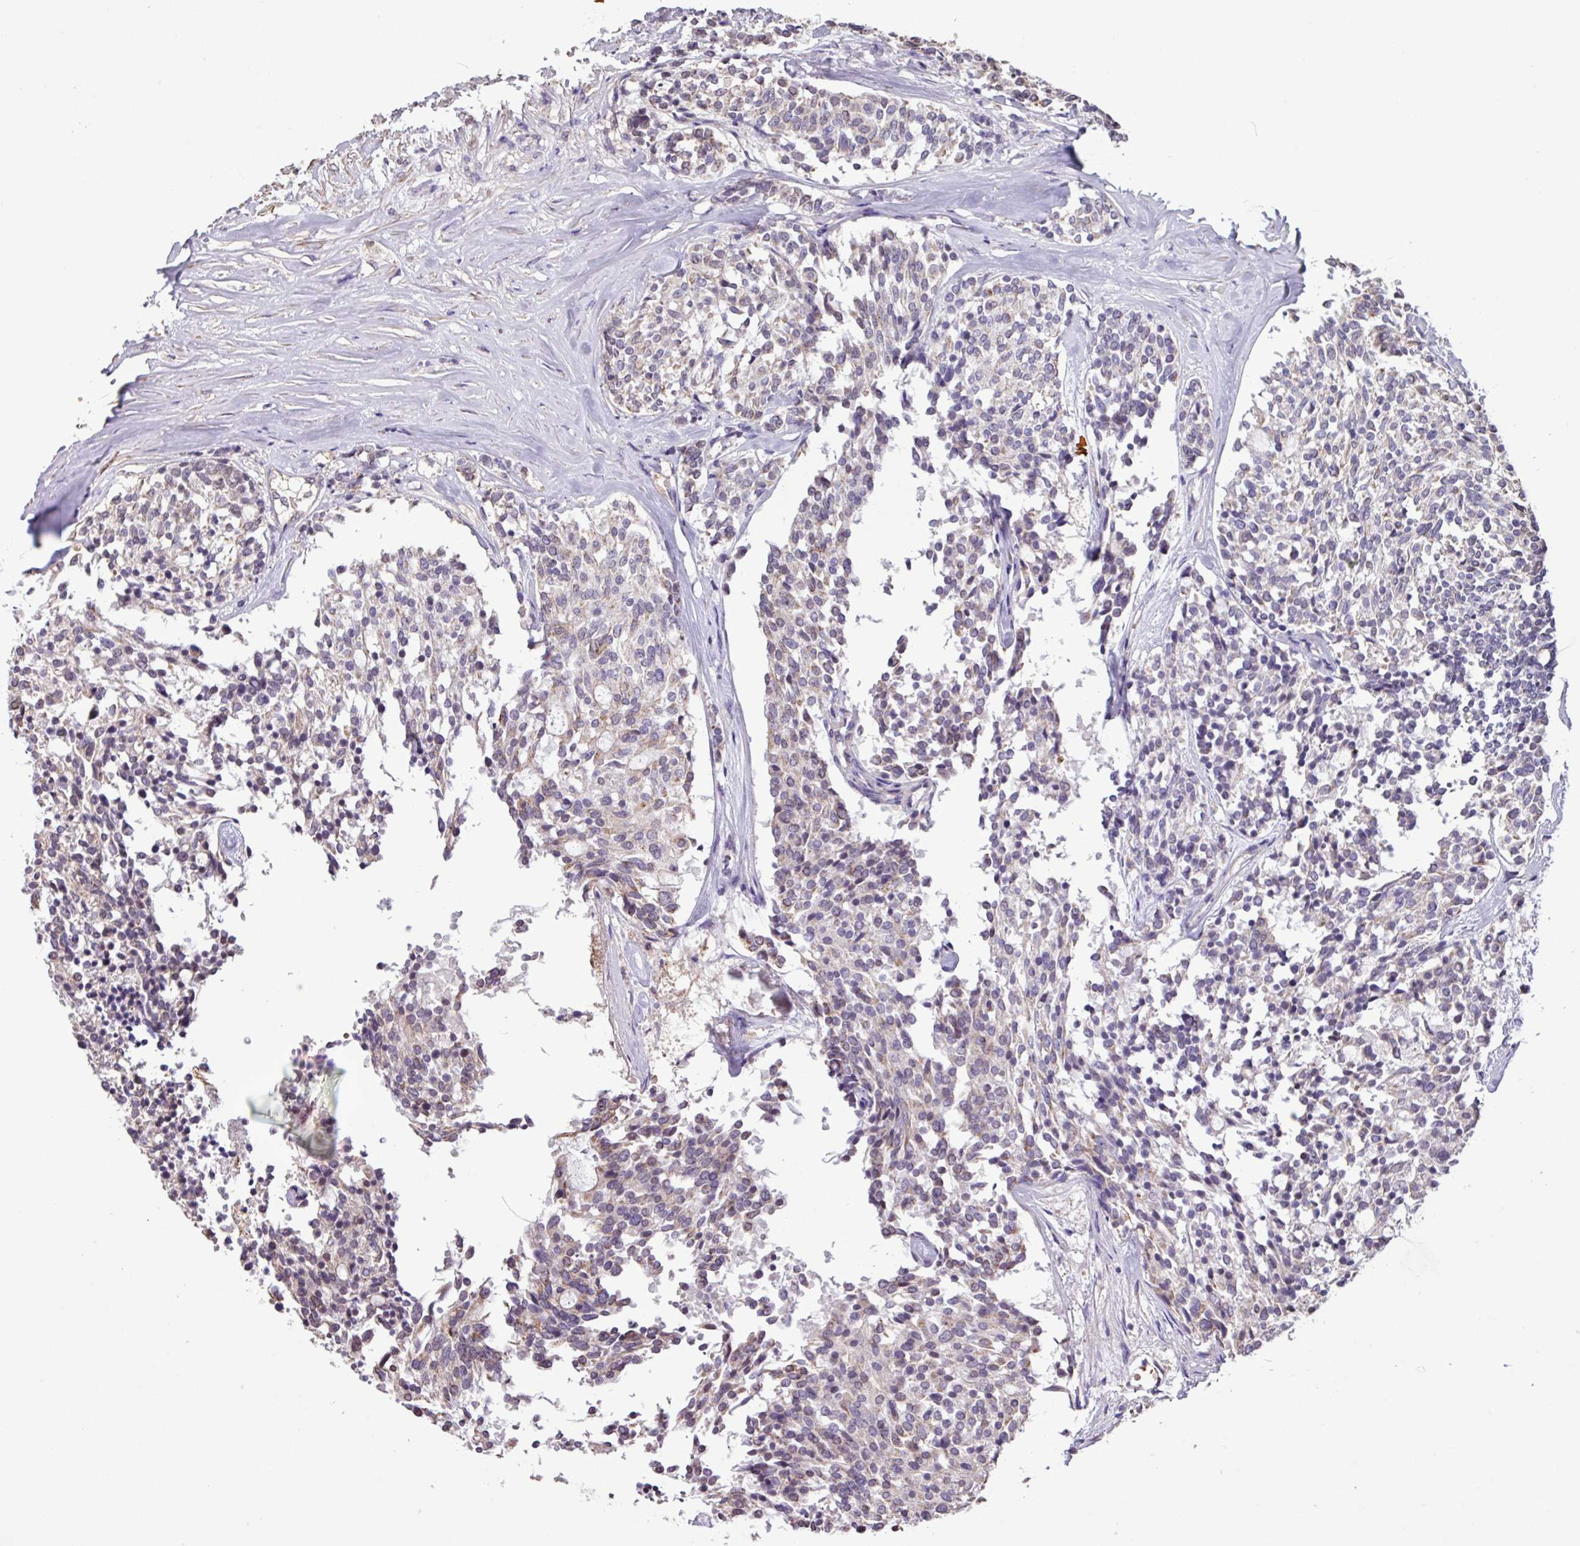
{"staining": {"intensity": "moderate", "quantity": "<25%", "location": "cytoplasmic/membranous"}, "tissue": "carcinoid", "cell_type": "Tumor cells", "image_type": "cancer", "snomed": [{"axis": "morphology", "description": "Carcinoid, malignant, NOS"}, {"axis": "topography", "description": "Pancreas"}], "caption": "IHC (DAB) staining of human carcinoid reveals moderate cytoplasmic/membranous protein positivity in about <25% of tumor cells.", "gene": "CHST11", "patient": {"sex": "female", "age": 54}}